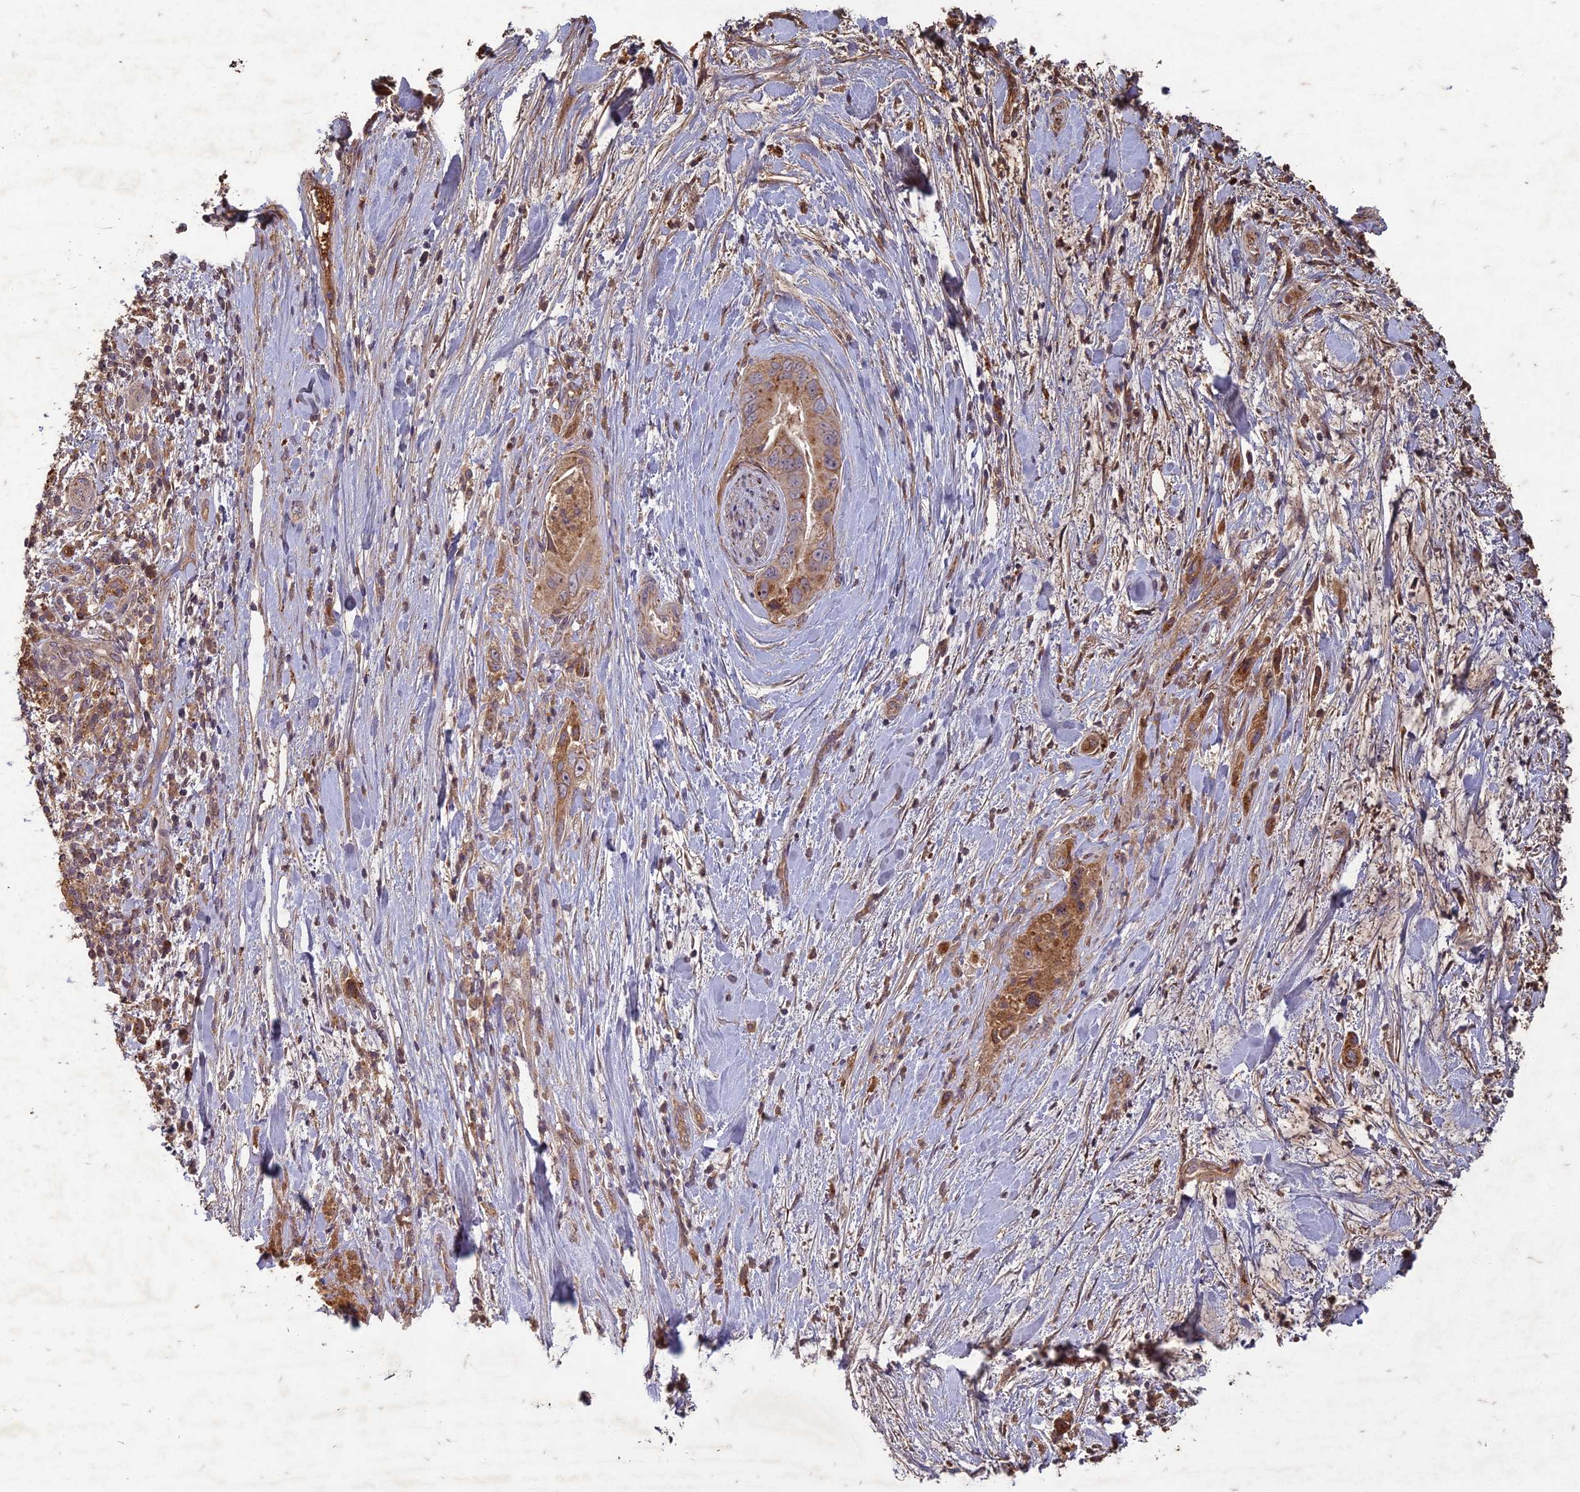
{"staining": {"intensity": "moderate", "quantity": ">75%", "location": "cytoplasmic/membranous"}, "tissue": "pancreatic cancer", "cell_type": "Tumor cells", "image_type": "cancer", "snomed": [{"axis": "morphology", "description": "Adenocarcinoma, NOS"}, {"axis": "topography", "description": "Pancreas"}], "caption": "The histopathology image shows a brown stain indicating the presence of a protein in the cytoplasmic/membranous of tumor cells in adenocarcinoma (pancreatic).", "gene": "TCF25", "patient": {"sex": "female", "age": 78}}